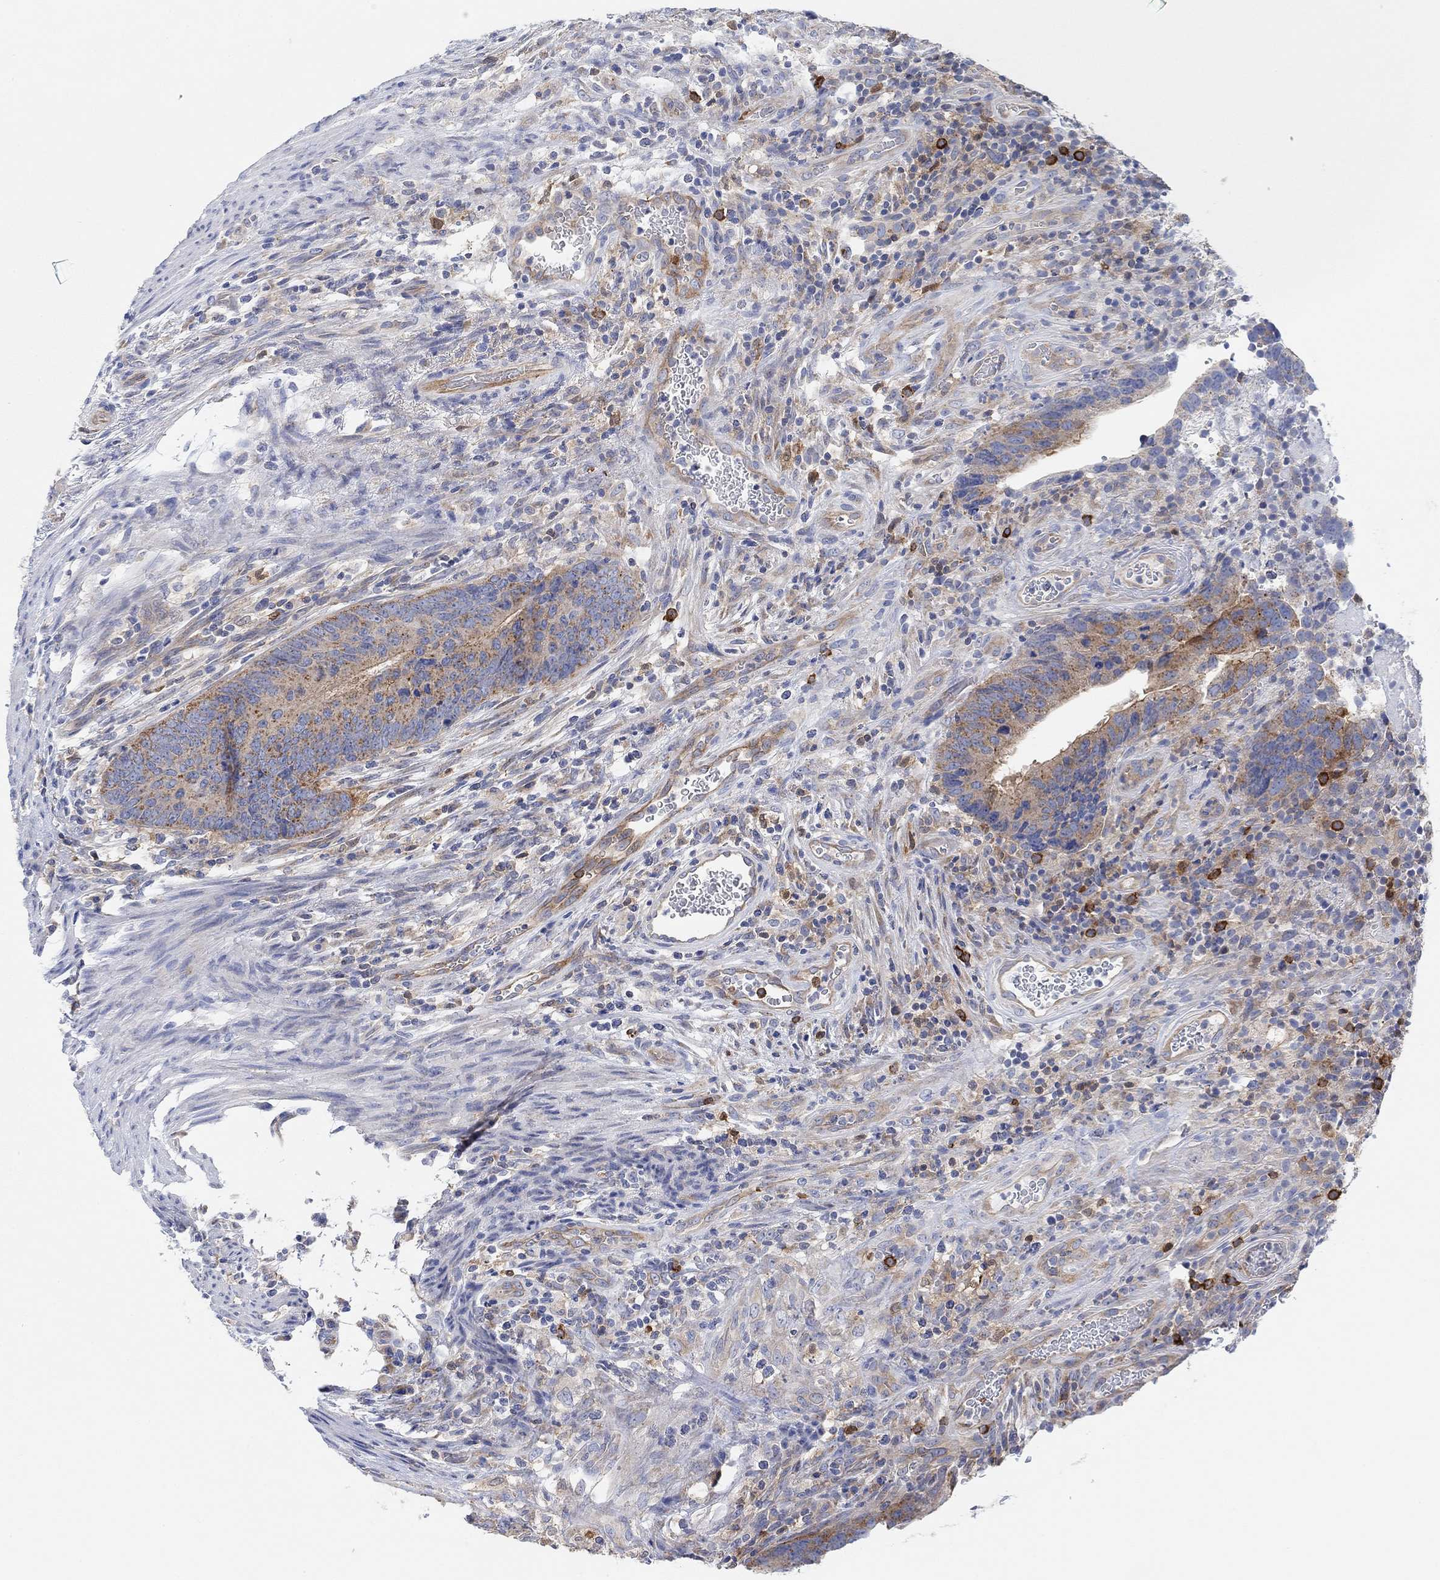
{"staining": {"intensity": "moderate", "quantity": "<25%", "location": "cytoplasmic/membranous"}, "tissue": "colorectal cancer", "cell_type": "Tumor cells", "image_type": "cancer", "snomed": [{"axis": "morphology", "description": "Adenocarcinoma, NOS"}, {"axis": "topography", "description": "Colon"}], "caption": "Immunohistochemical staining of human colorectal cancer demonstrates moderate cytoplasmic/membranous protein positivity in about <25% of tumor cells.", "gene": "RGS1", "patient": {"sex": "female", "age": 56}}